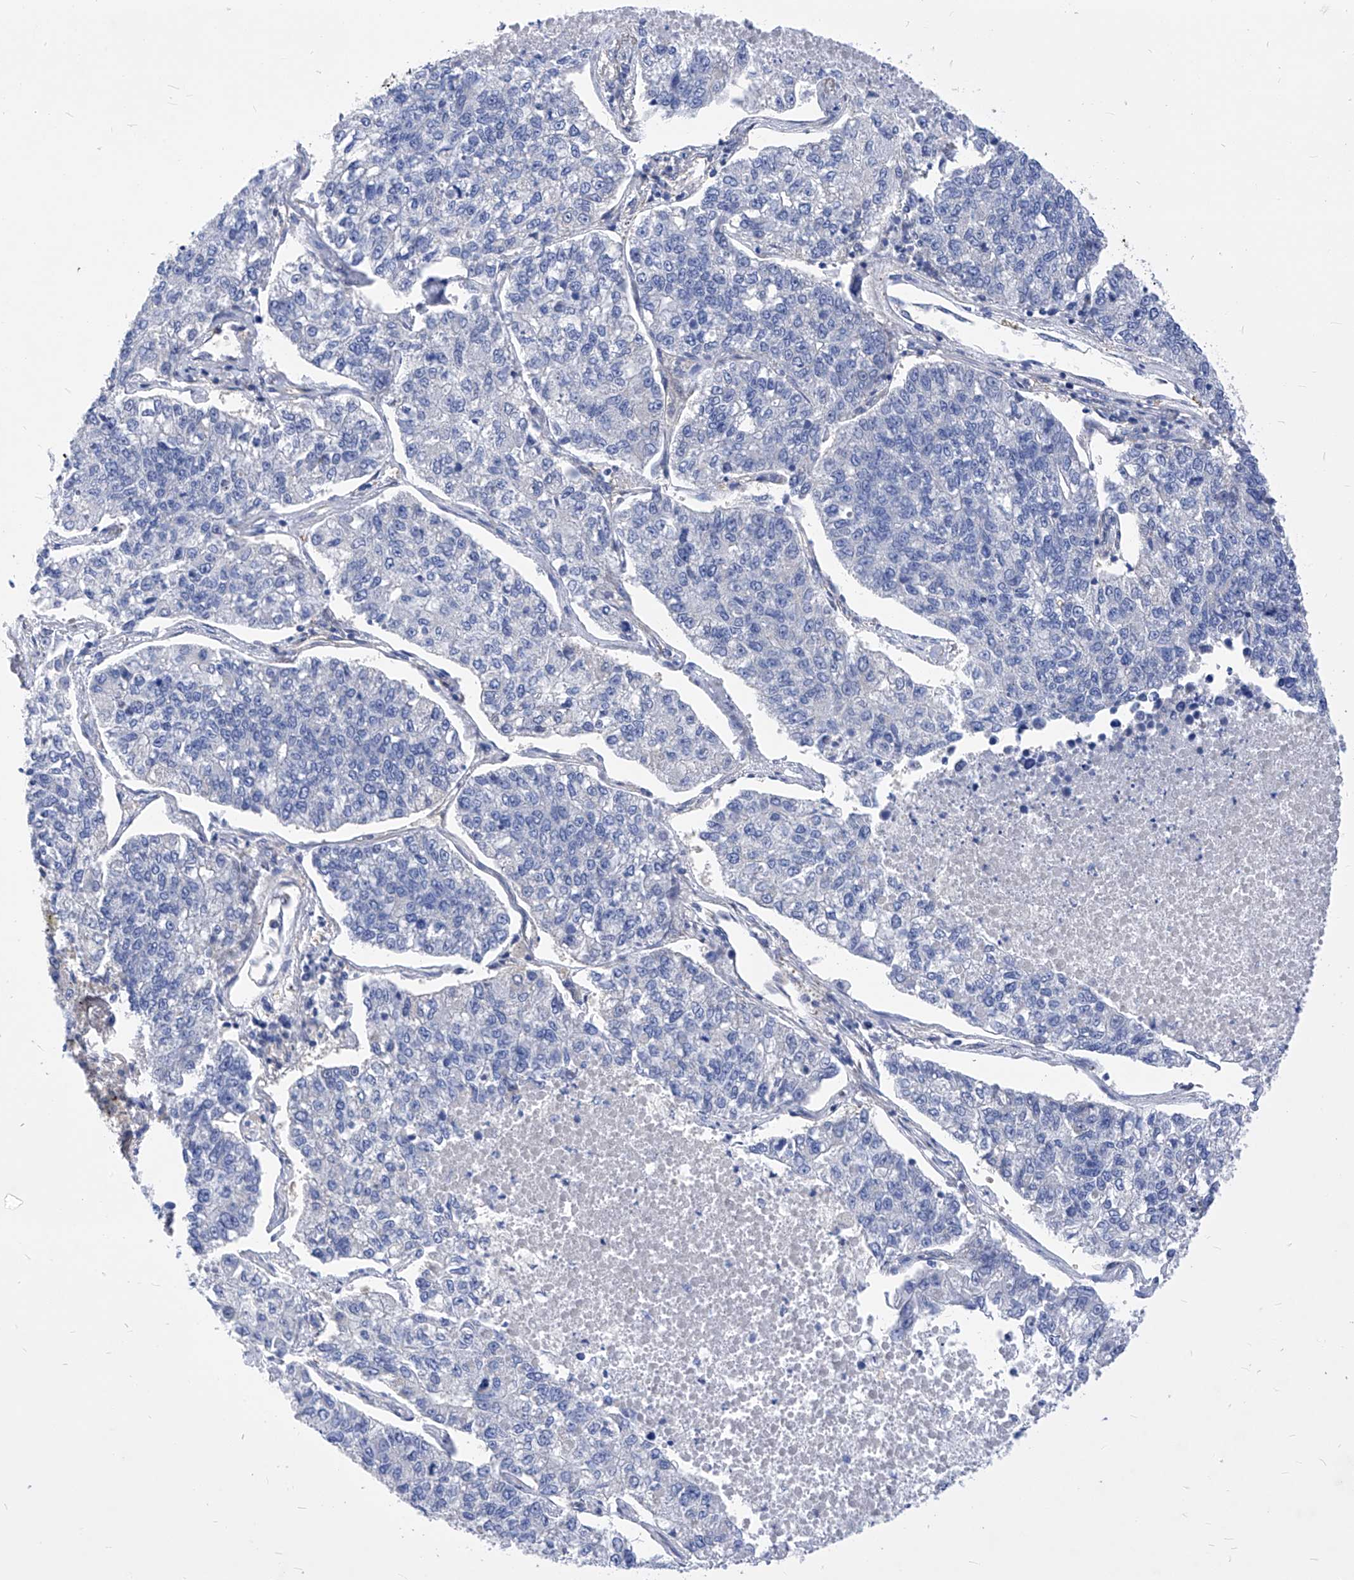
{"staining": {"intensity": "negative", "quantity": "none", "location": "none"}, "tissue": "lung cancer", "cell_type": "Tumor cells", "image_type": "cancer", "snomed": [{"axis": "morphology", "description": "Adenocarcinoma, NOS"}, {"axis": "topography", "description": "Lung"}], "caption": "Human adenocarcinoma (lung) stained for a protein using immunohistochemistry (IHC) displays no staining in tumor cells.", "gene": "XPNPEP1", "patient": {"sex": "male", "age": 49}}